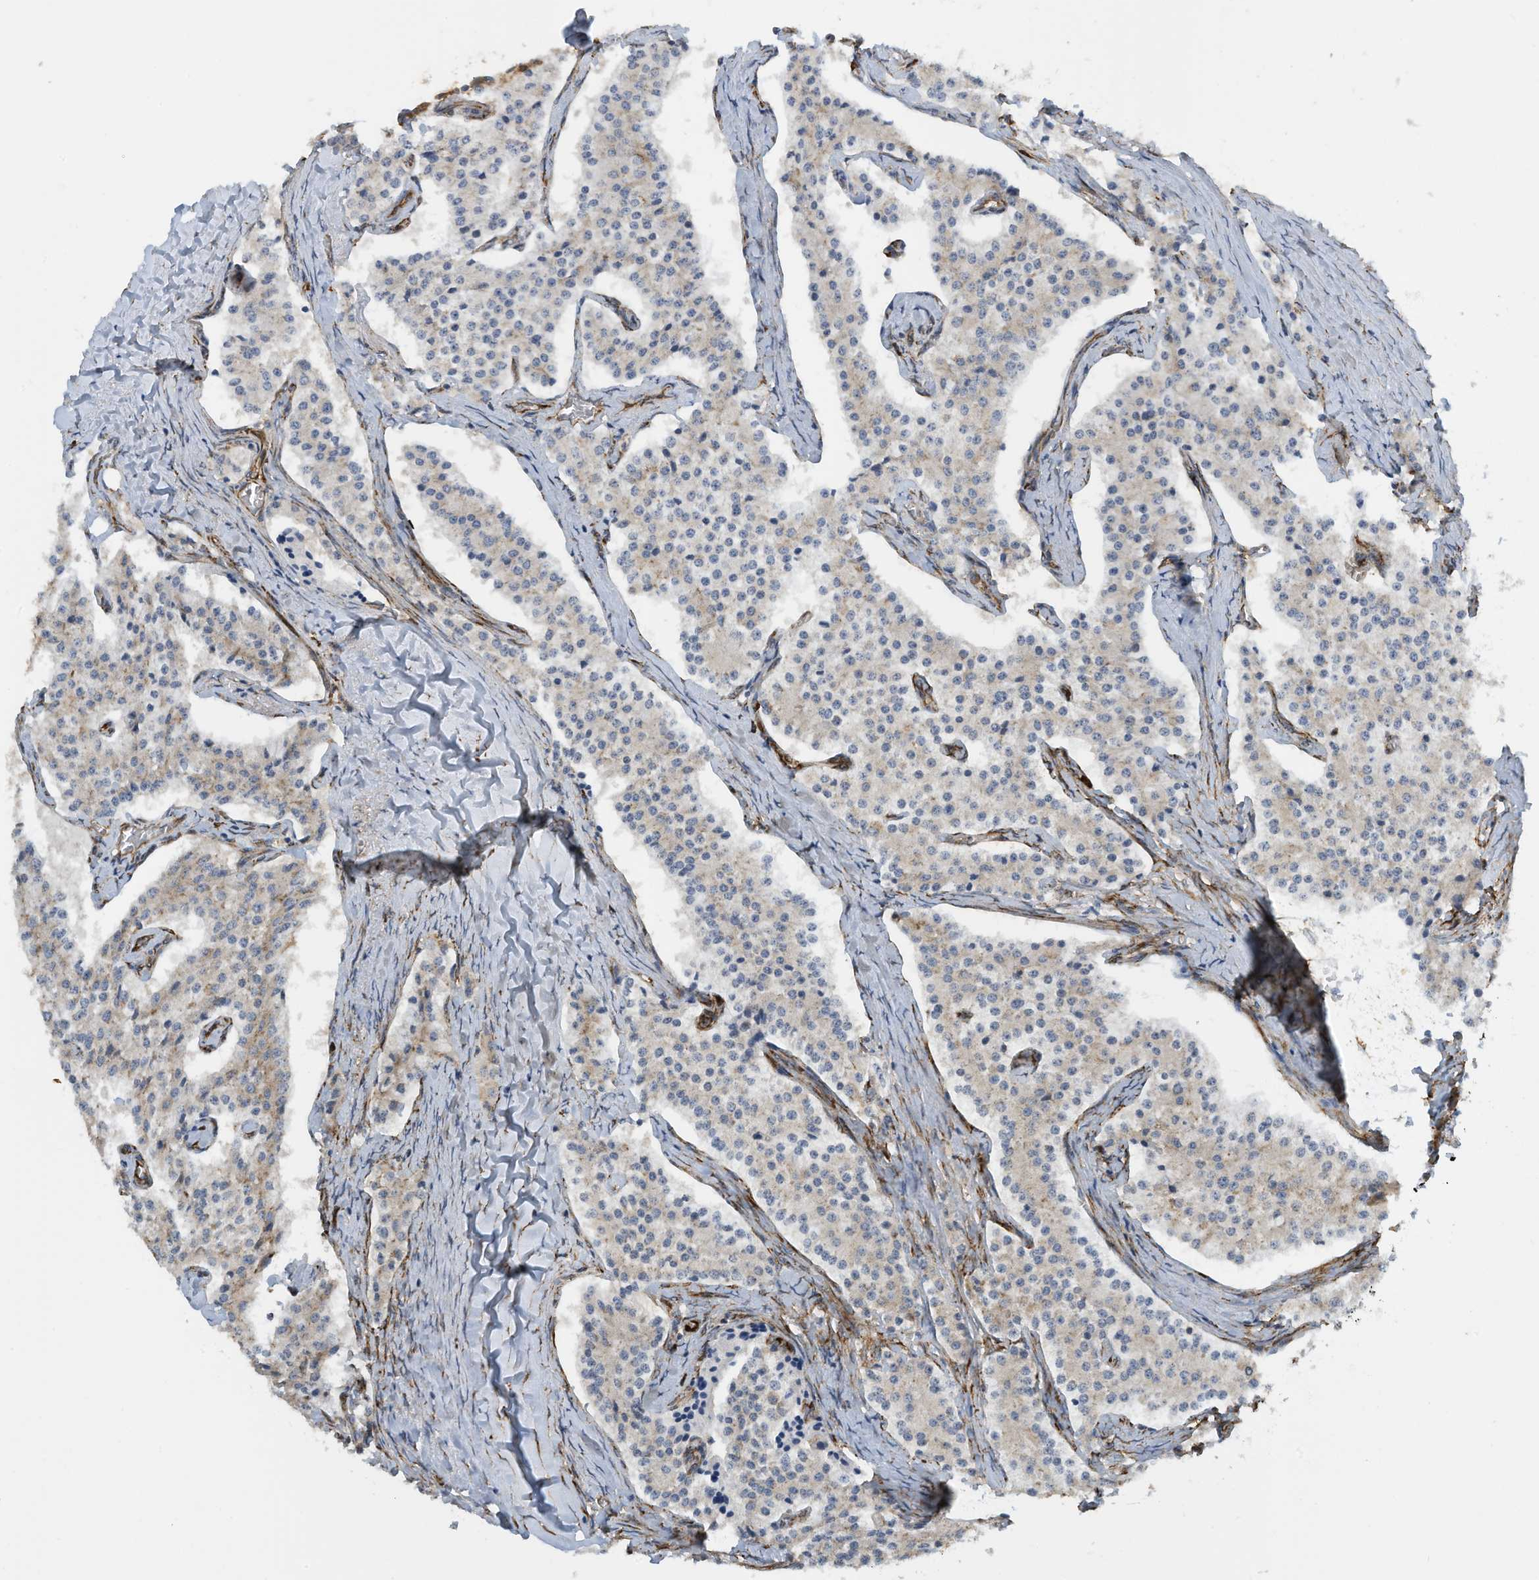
{"staining": {"intensity": "weak", "quantity": "<25%", "location": "cytoplasmic/membranous"}, "tissue": "carcinoid", "cell_type": "Tumor cells", "image_type": "cancer", "snomed": [{"axis": "morphology", "description": "Carcinoid, malignant, NOS"}, {"axis": "topography", "description": "Colon"}], "caption": "This is a photomicrograph of immunohistochemistry staining of malignant carcinoid, which shows no expression in tumor cells.", "gene": "ZBTB45", "patient": {"sex": "female", "age": 52}}